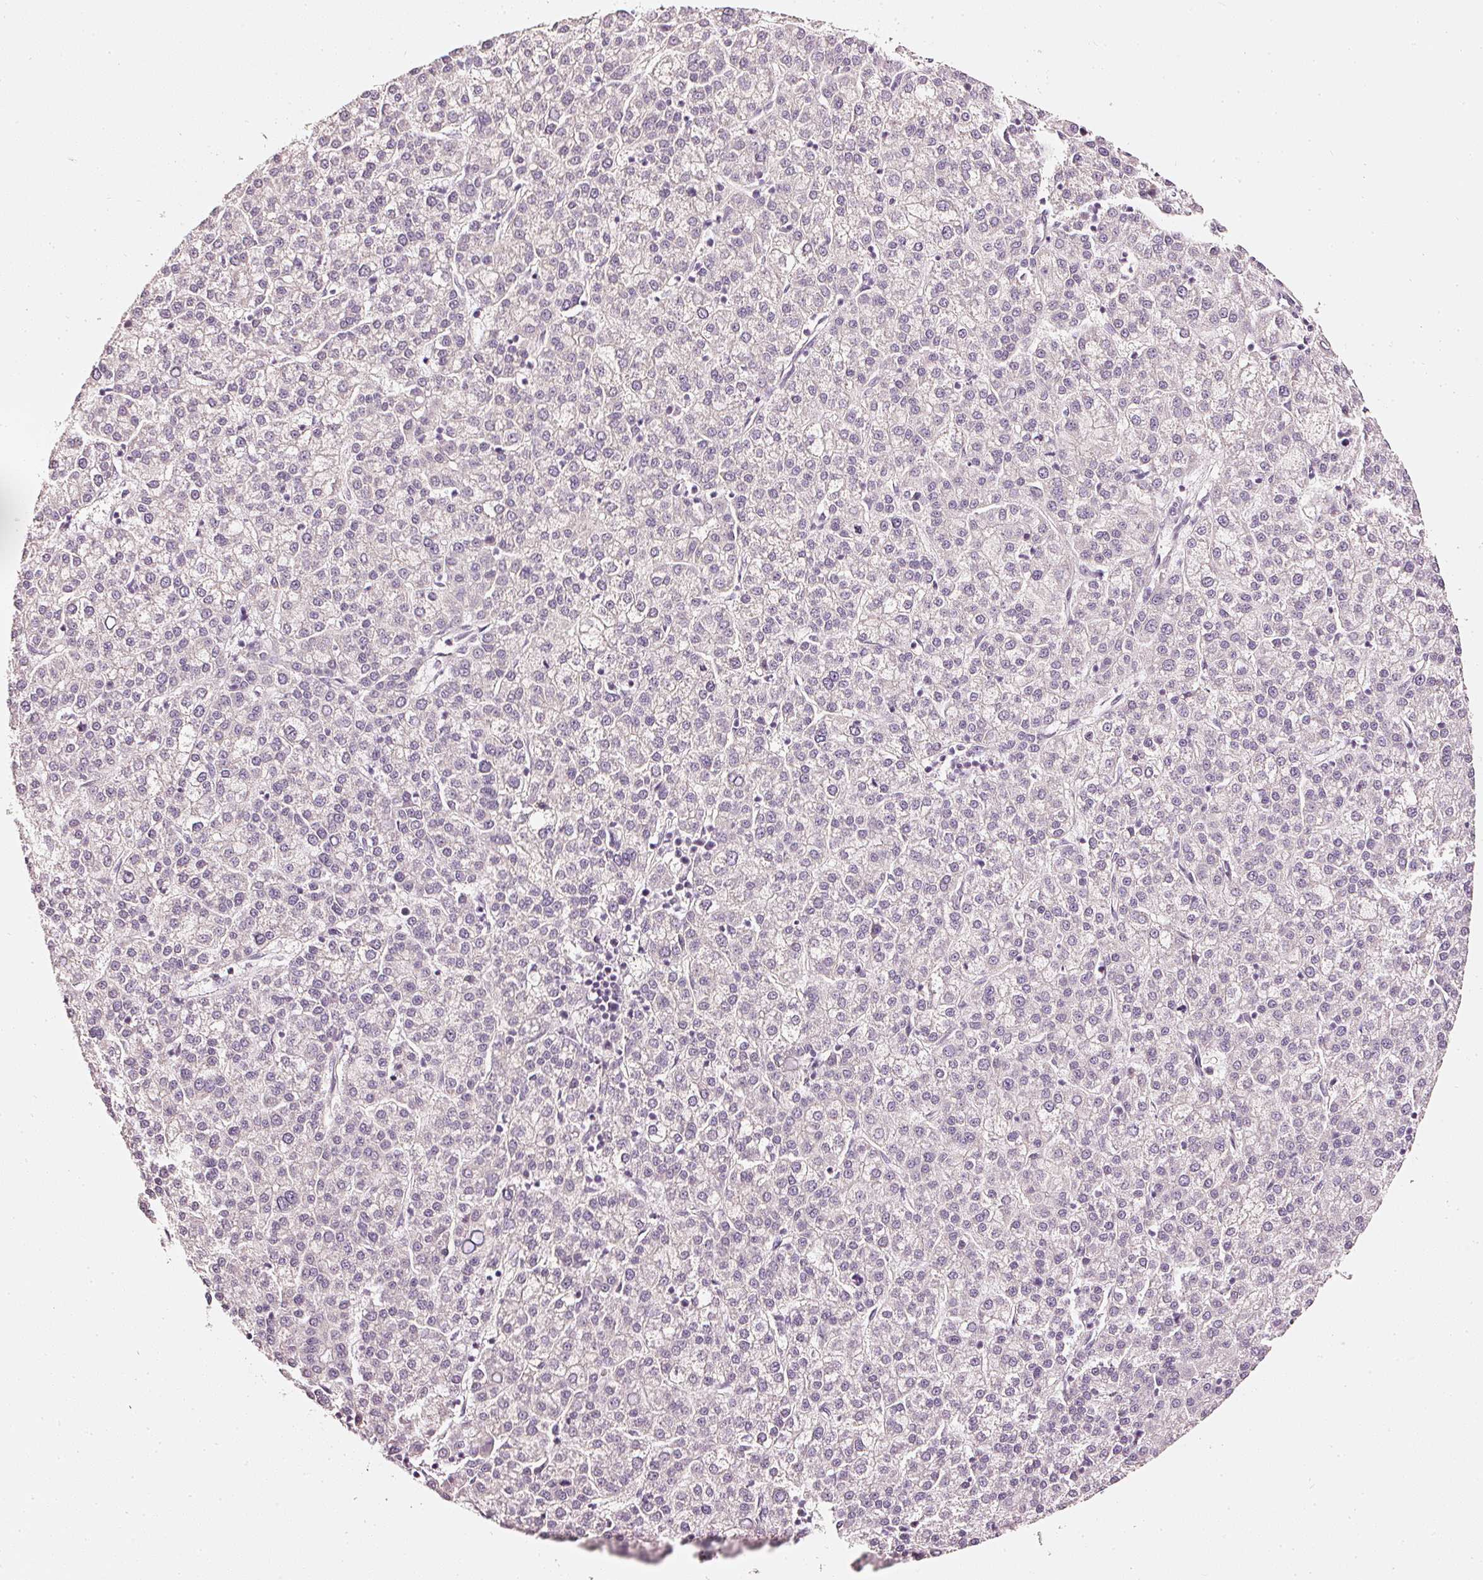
{"staining": {"intensity": "negative", "quantity": "none", "location": "none"}, "tissue": "liver cancer", "cell_type": "Tumor cells", "image_type": "cancer", "snomed": [{"axis": "morphology", "description": "Carcinoma, Hepatocellular, NOS"}, {"axis": "topography", "description": "Liver"}], "caption": "This is an IHC histopathology image of human liver cancer (hepatocellular carcinoma). There is no staining in tumor cells.", "gene": "CNP", "patient": {"sex": "female", "age": 58}}